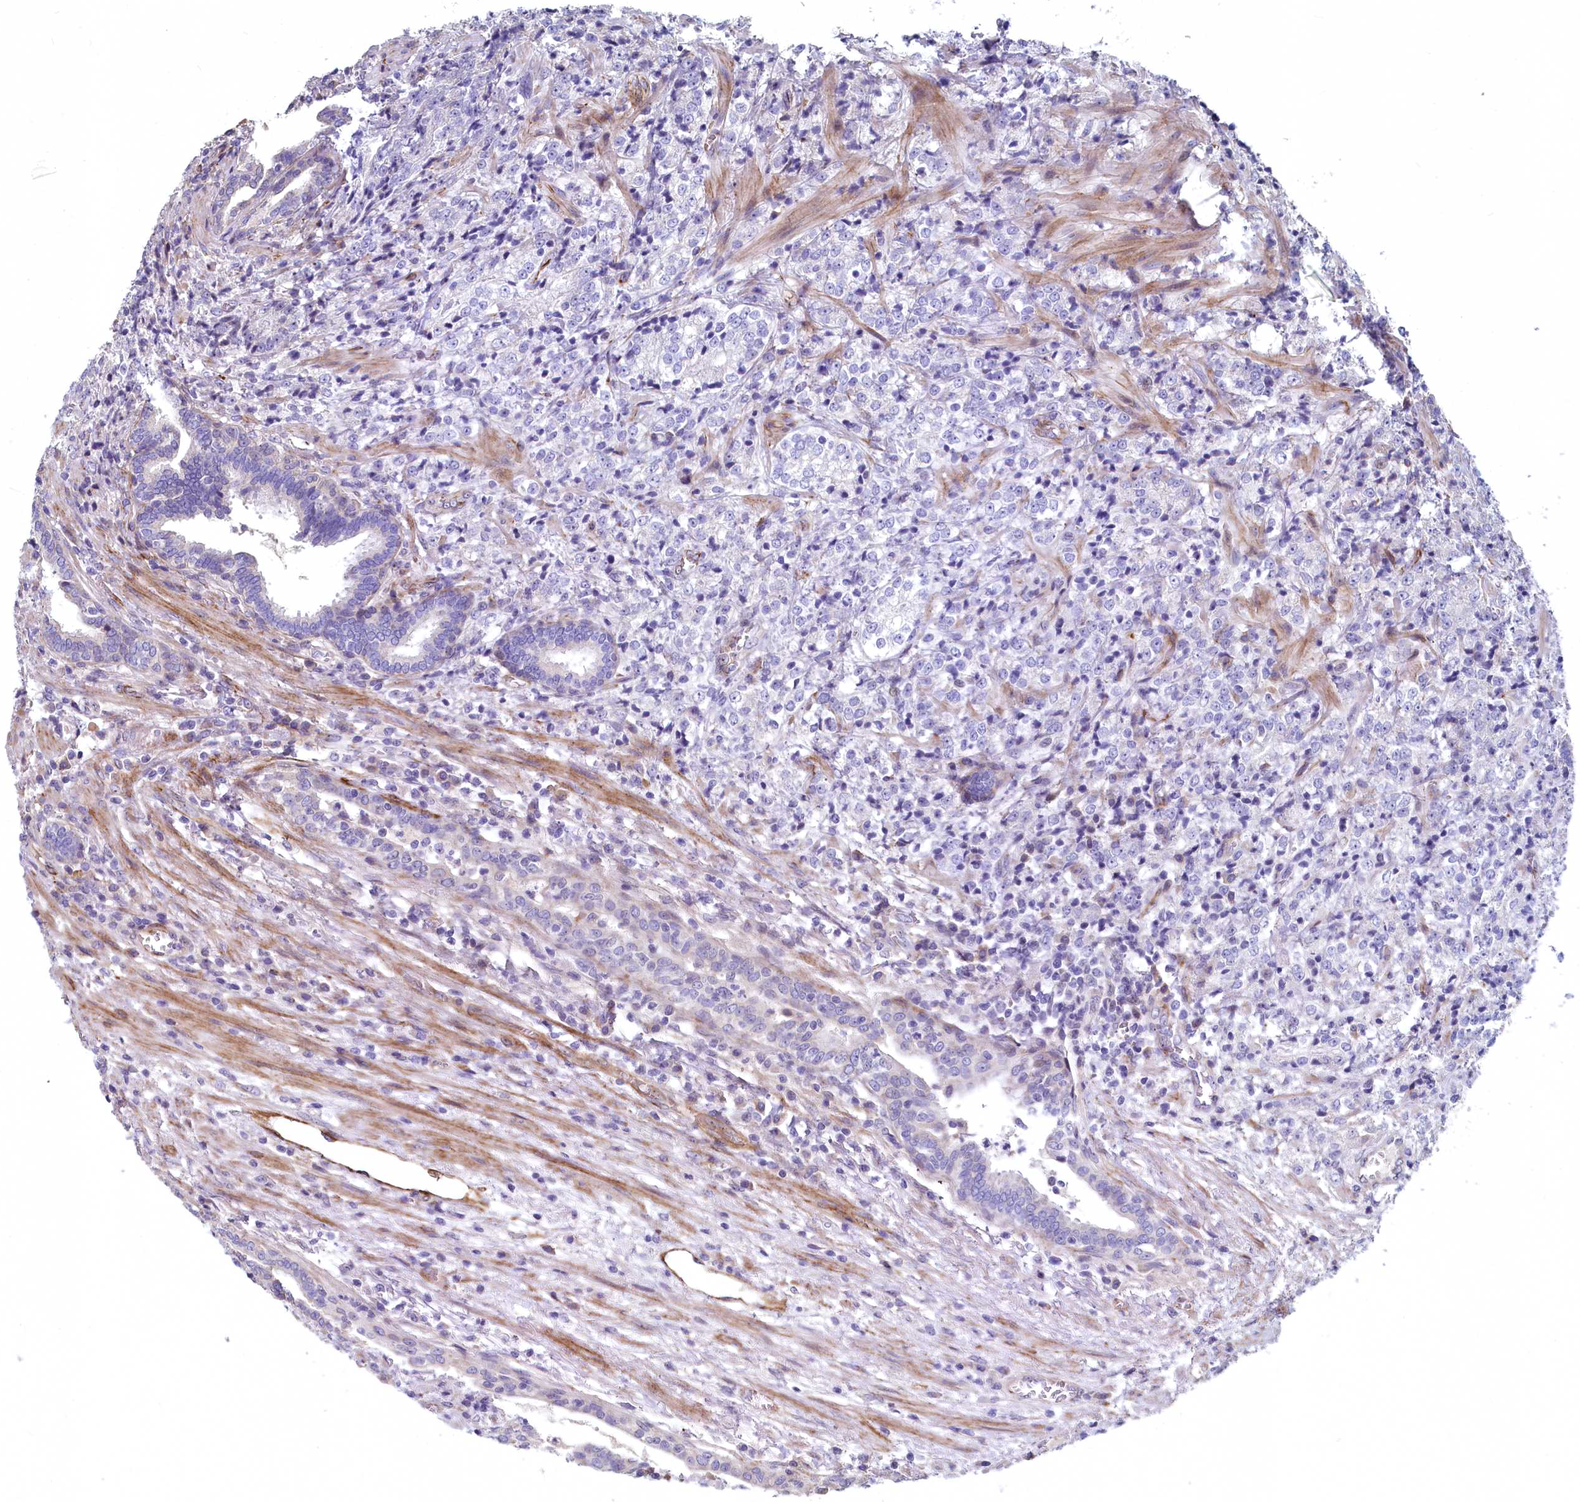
{"staining": {"intensity": "negative", "quantity": "none", "location": "none"}, "tissue": "prostate cancer", "cell_type": "Tumor cells", "image_type": "cancer", "snomed": [{"axis": "morphology", "description": "Adenocarcinoma, High grade"}, {"axis": "topography", "description": "Prostate"}], "caption": "An IHC histopathology image of prostate adenocarcinoma (high-grade) is shown. There is no staining in tumor cells of prostate adenocarcinoma (high-grade).", "gene": "ASXL3", "patient": {"sex": "male", "age": 69}}